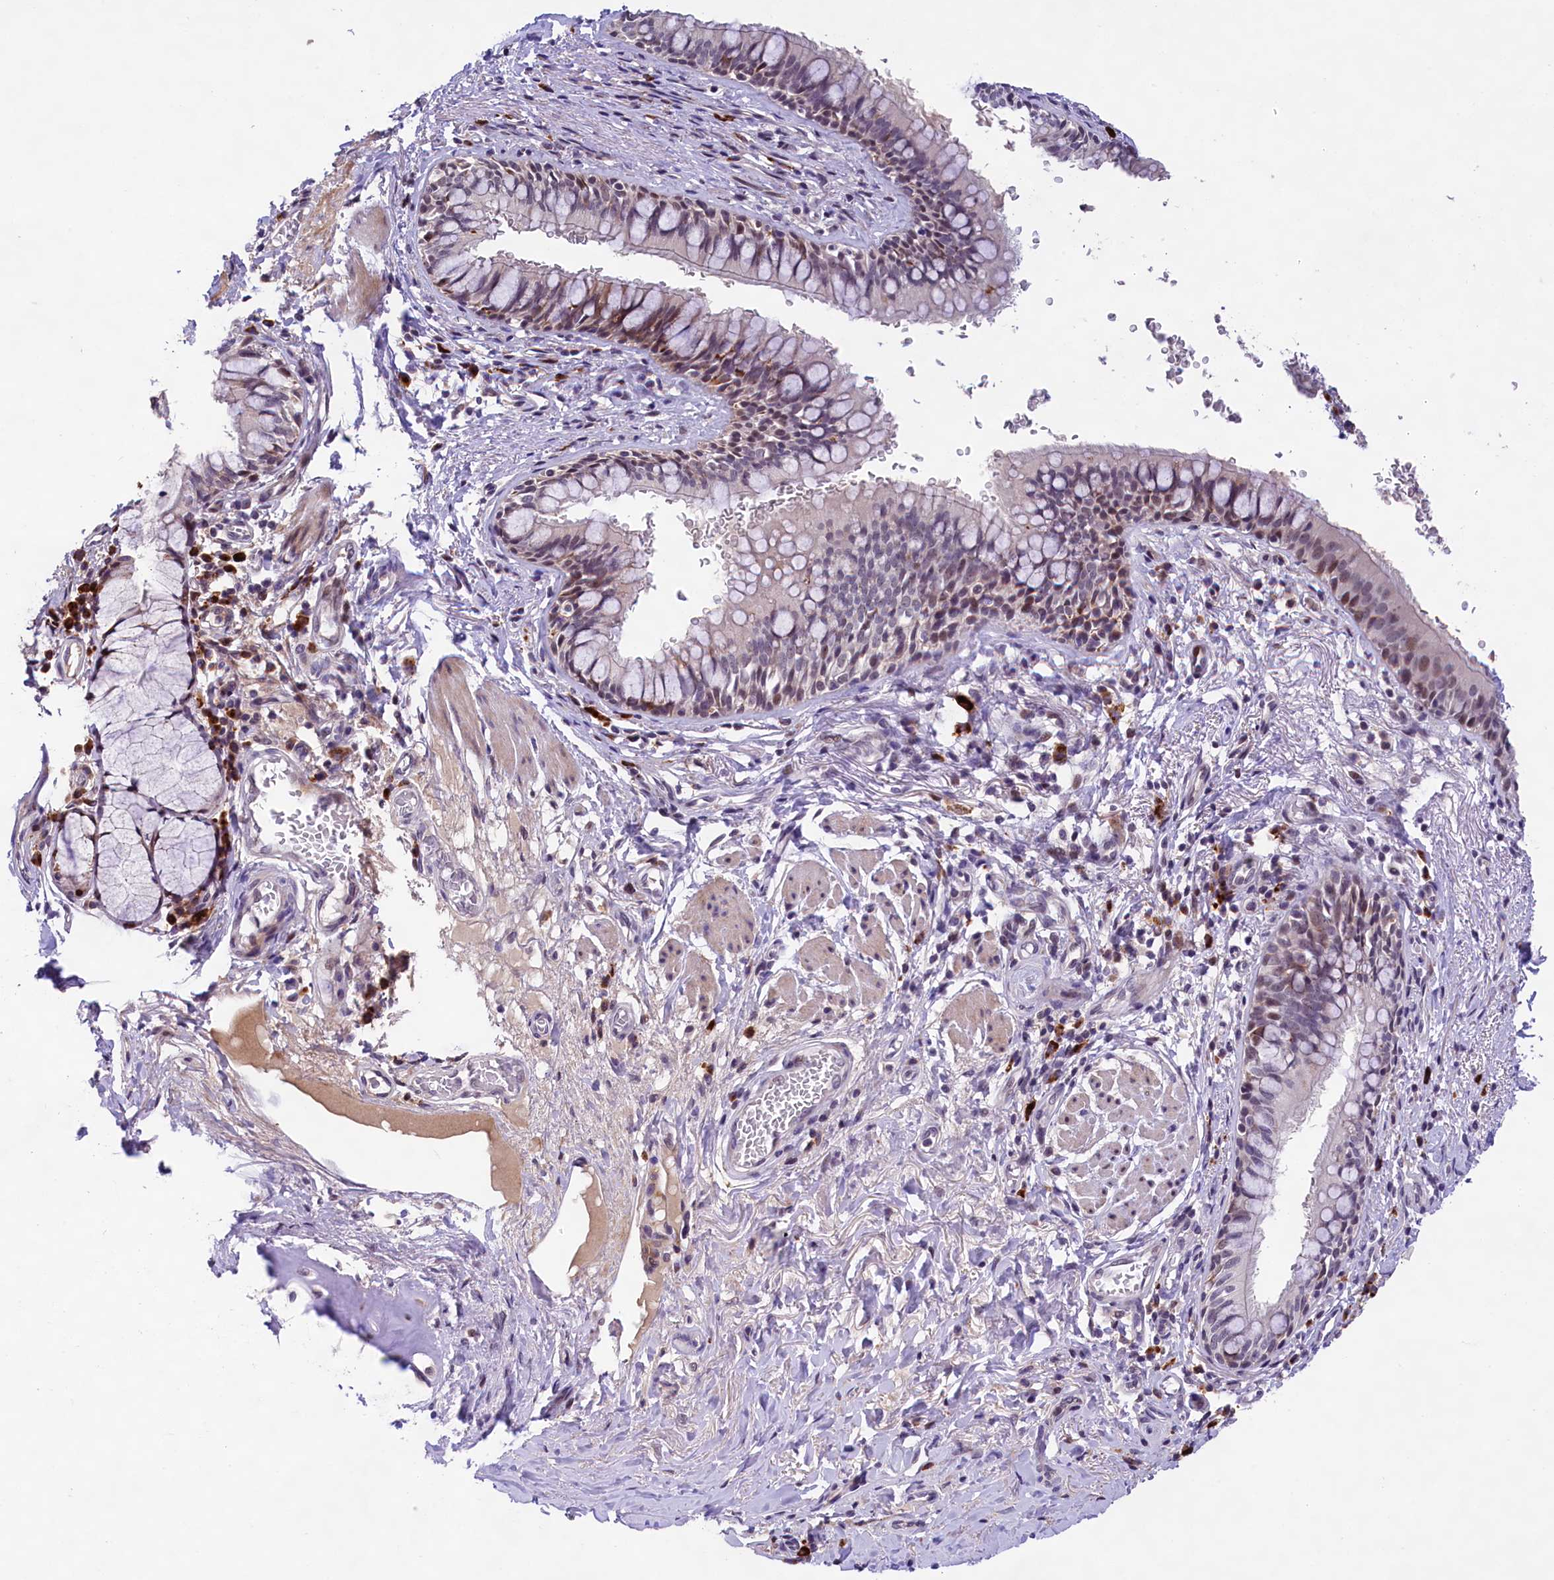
{"staining": {"intensity": "moderate", "quantity": "<25%", "location": "cytoplasmic/membranous,nuclear"}, "tissue": "bronchus", "cell_type": "Respiratory epithelial cells", "image_type": "normal", "snomed": [{"axis": "morphology", "description": "Normal tissue, NOS"}, {"axis": "topography", "description": "Cartilage tissue"}, {"axis": "topography", "description": "Bronchus"}], "caption": "There is low levels of moderate cytoplasmic/membranous,nuclear staining in respiratory epithelial cells of normal bronchus, as demonstrated by immunohistochemical staining (brown color).", "gene": "FBXO45", "patient": {"sex": "female", "age": 36}}